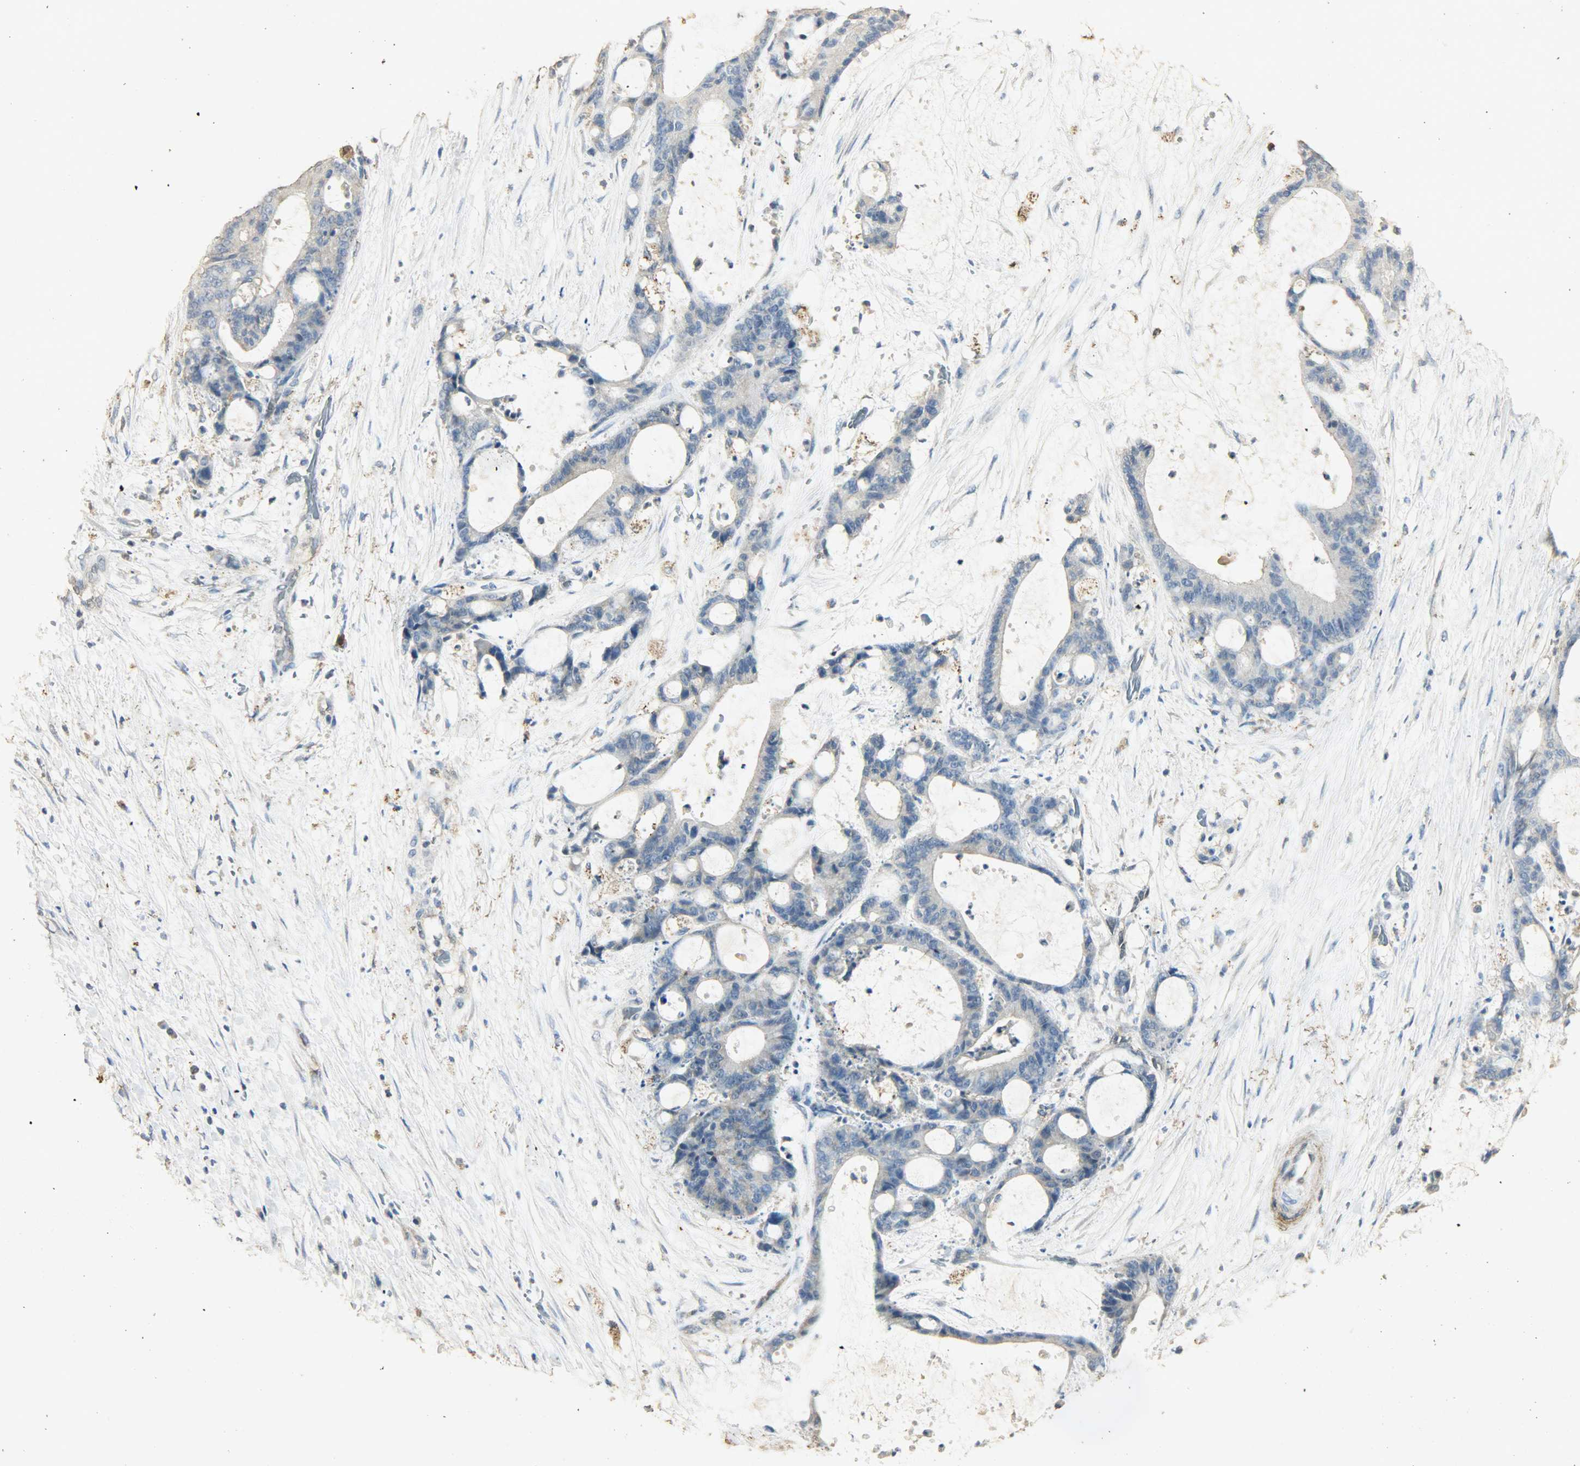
{"staining": {"intensity": "negative", "quantity": "none", "location": "none"}, "tissue": "liver cancer", "cell_type": "Tumor cells", "image_type": "cancer", "snomed": [{"axis": "morphology", "description": "Cholangiocarcinoma"}, {"axis": "topography", "description": "Liver"}], "caption": "Tumor cells show no significant positivity in liver cholangiocarcinoma.", "gene": "ASB9", "patient": {"sex": "female", "age": 73}}